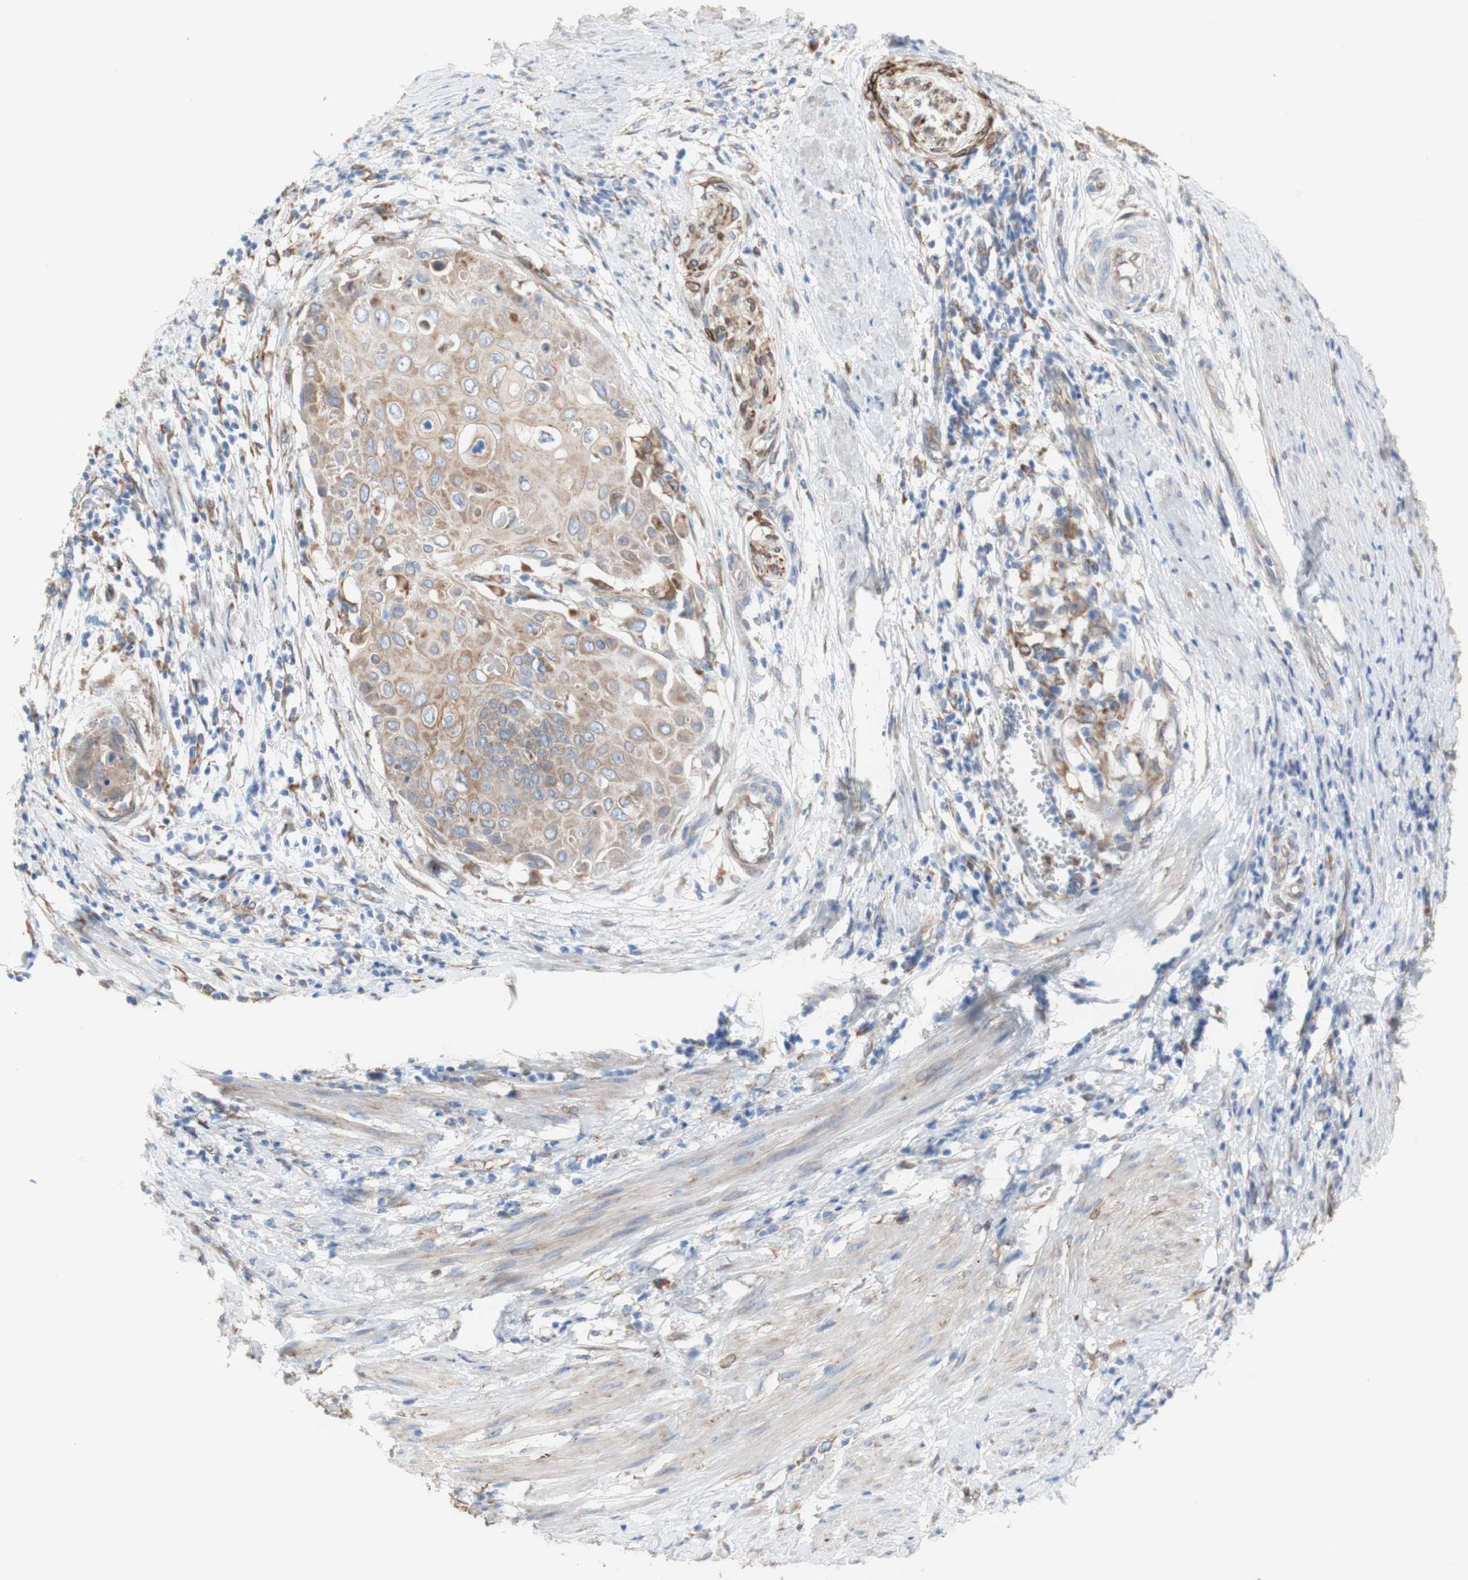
{"staining": {"intensity": "weak", "quantity": ">75%", "location": "cytoplasmic/membranous"}, "tissue": "cervical cancer", "cell_type": "Tumor cells", "image_type": "cancer", "snomed": [{"axis": "morphology", "description": "Squamous cell carcinoma, NOS"}, {"axis": "topography", "description": "Cervix"}], "caption": "IHC histopathology image of neoplastic tissue: cervical squamous cell carcinoma stained using immunohistochemistry (IHC) exhibits low levels of weak protein expression localized specifically in the cytoplasmic/membranous of tumor cells, appearing as a cytoplasmic/membranous brown color.", "gene": "ERLIN1", "patient": {"sex": "female", "age": 39}}